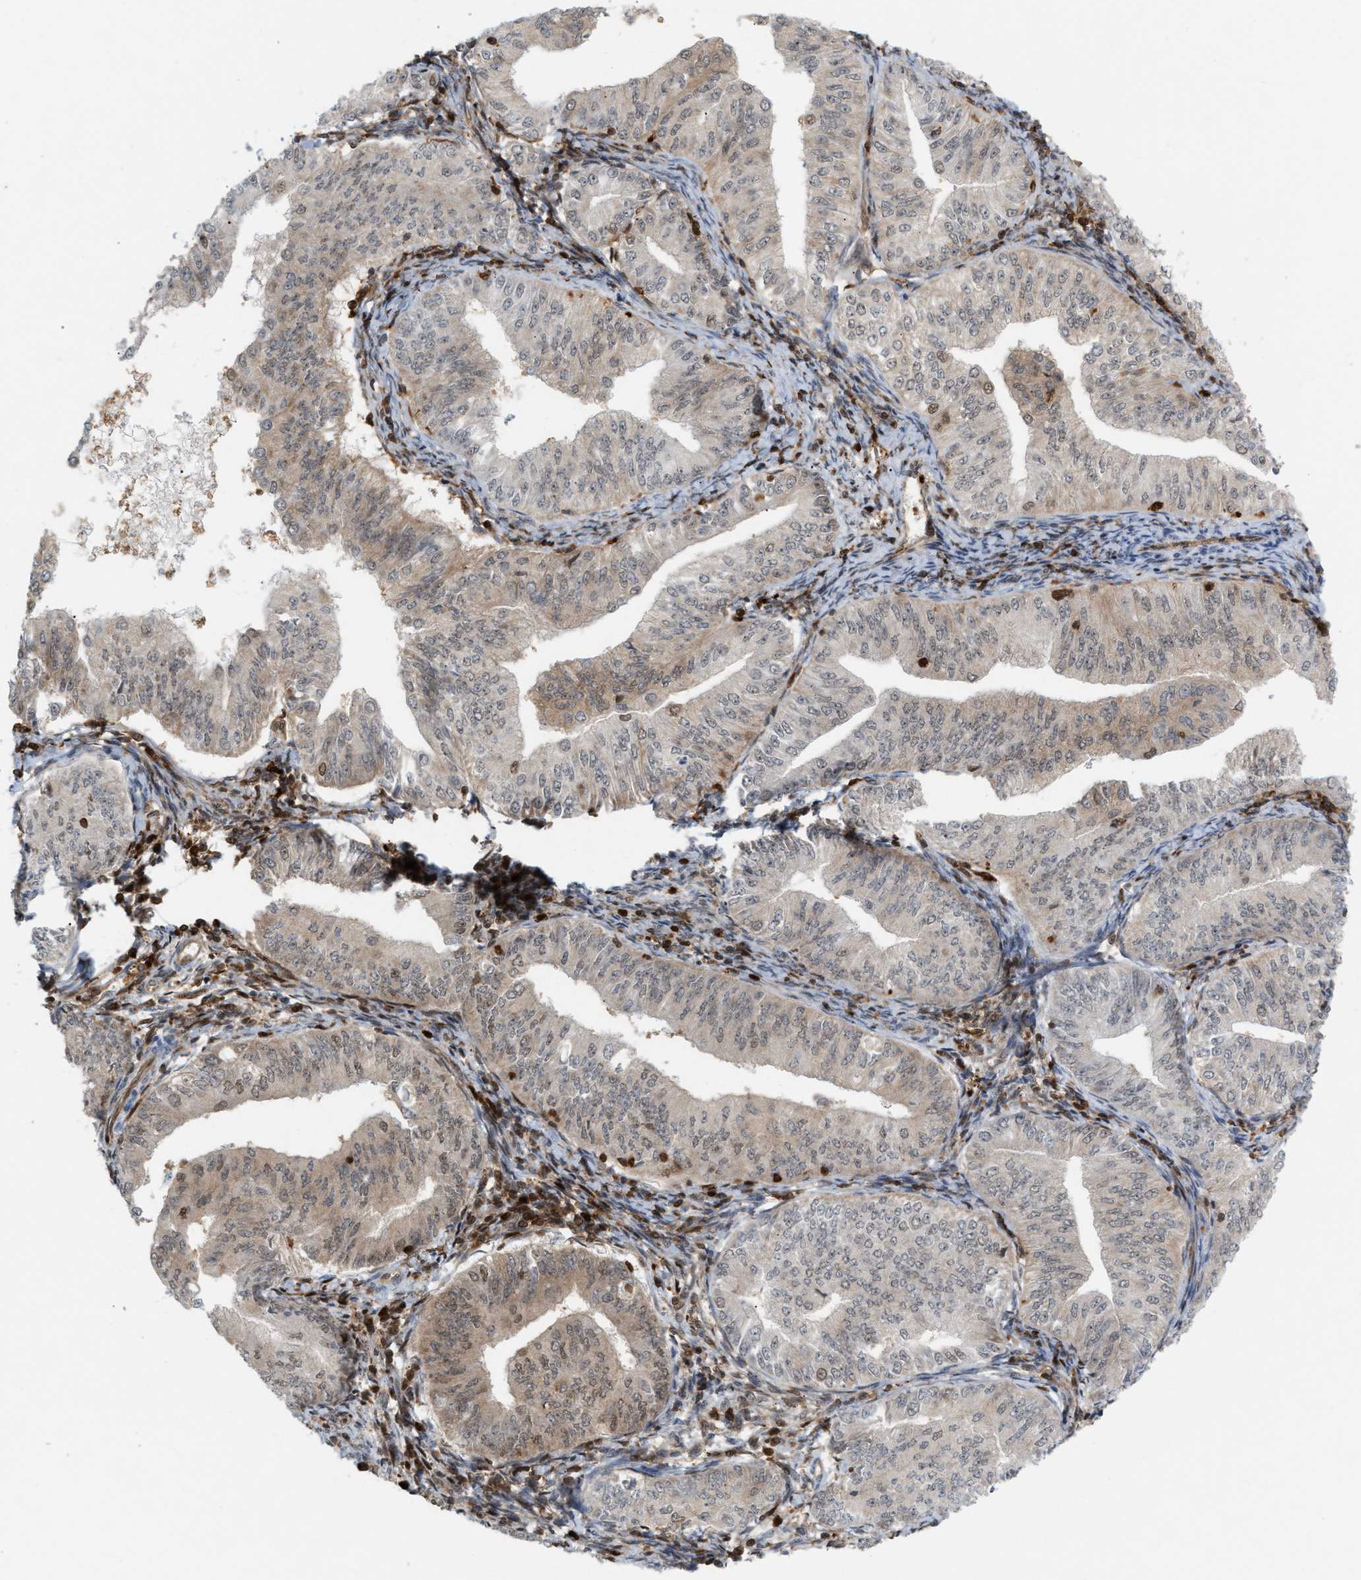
{"staining": {"intensity": "weak", "quantity": "<25%", "location": "nuclear"}, "tissue": "endometrial cancer", "cell_type": "Tumor cells", "image_type": "cancer", "snomed": [{"axis": "morphology", "description": "Normal tissue, NOS"}, {"axis": "morphology", "description": "Adenocarcinoma, NOS"}, {"axis": "topography", "description": "Endometrium"}], "caption": "Immunohistochemistry photomicrograph of endometrial adenocarcinoma stained for a protein (brown), which shows no positivity in tumor cells.", "gene": "RNASEK-C17orf49", "patient": {"sex": "female", "age": 53}}